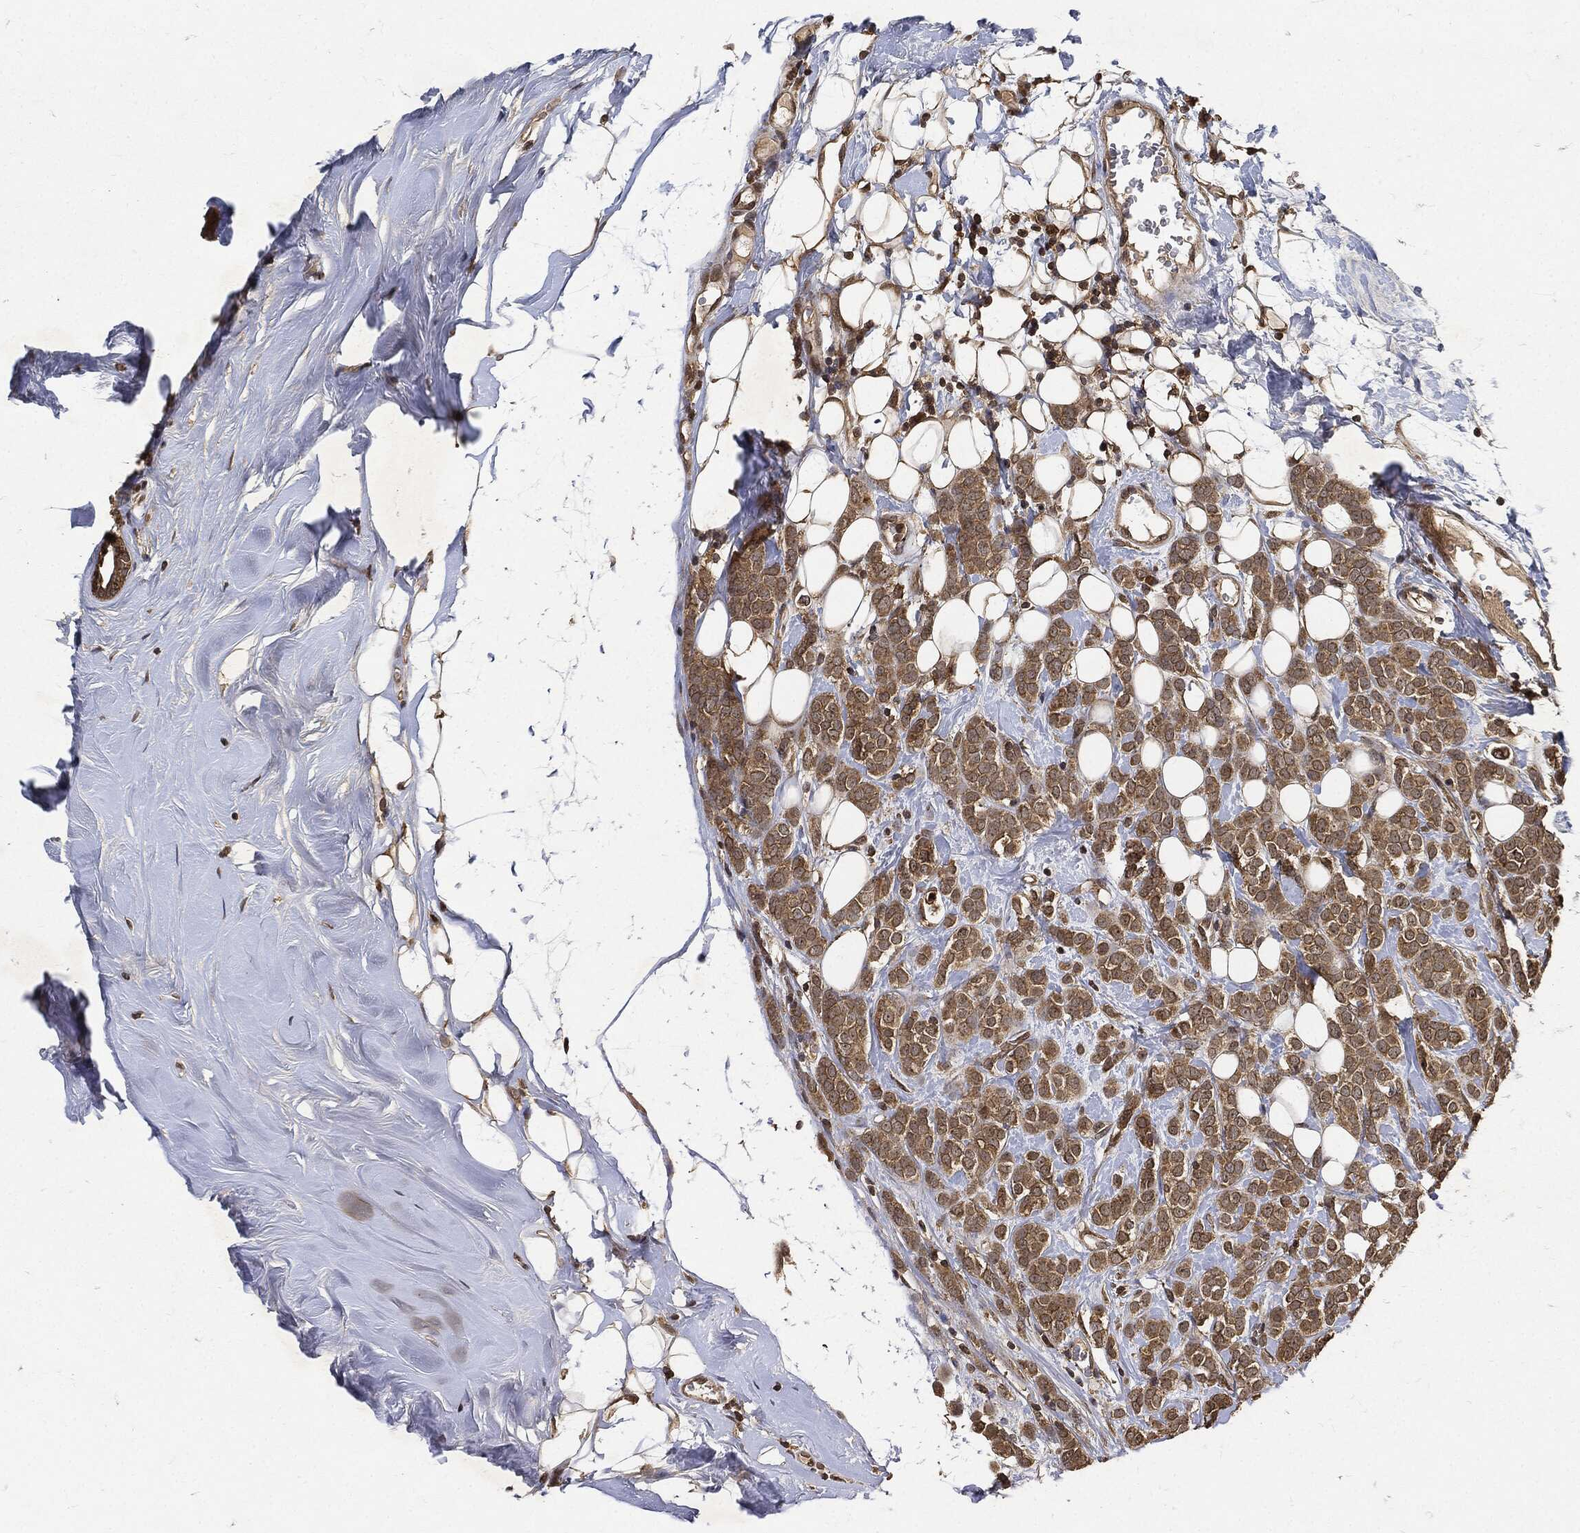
{"staining": {"intensity": "moderate", "quantity": ">75%", "location": "cytoplasmic/membranous"}, "tissue": "breast cancer", "cell_type": "Tumor cells", "image_type": "cancer", "snomed": [{"axis": "morphology", "description": "Lobular carcinoma"}, {"axis": "topography", "description": "Breast"}], "caption": "Immunohistochemical staining of human breast cancer (lobular carcinoma) exhibits medium levels of moderate cytoplasmic/membranous staining in about >75% of tumor cells.", "gene": "ZNF226", "patient": {"sex": "female", "age": 49}}